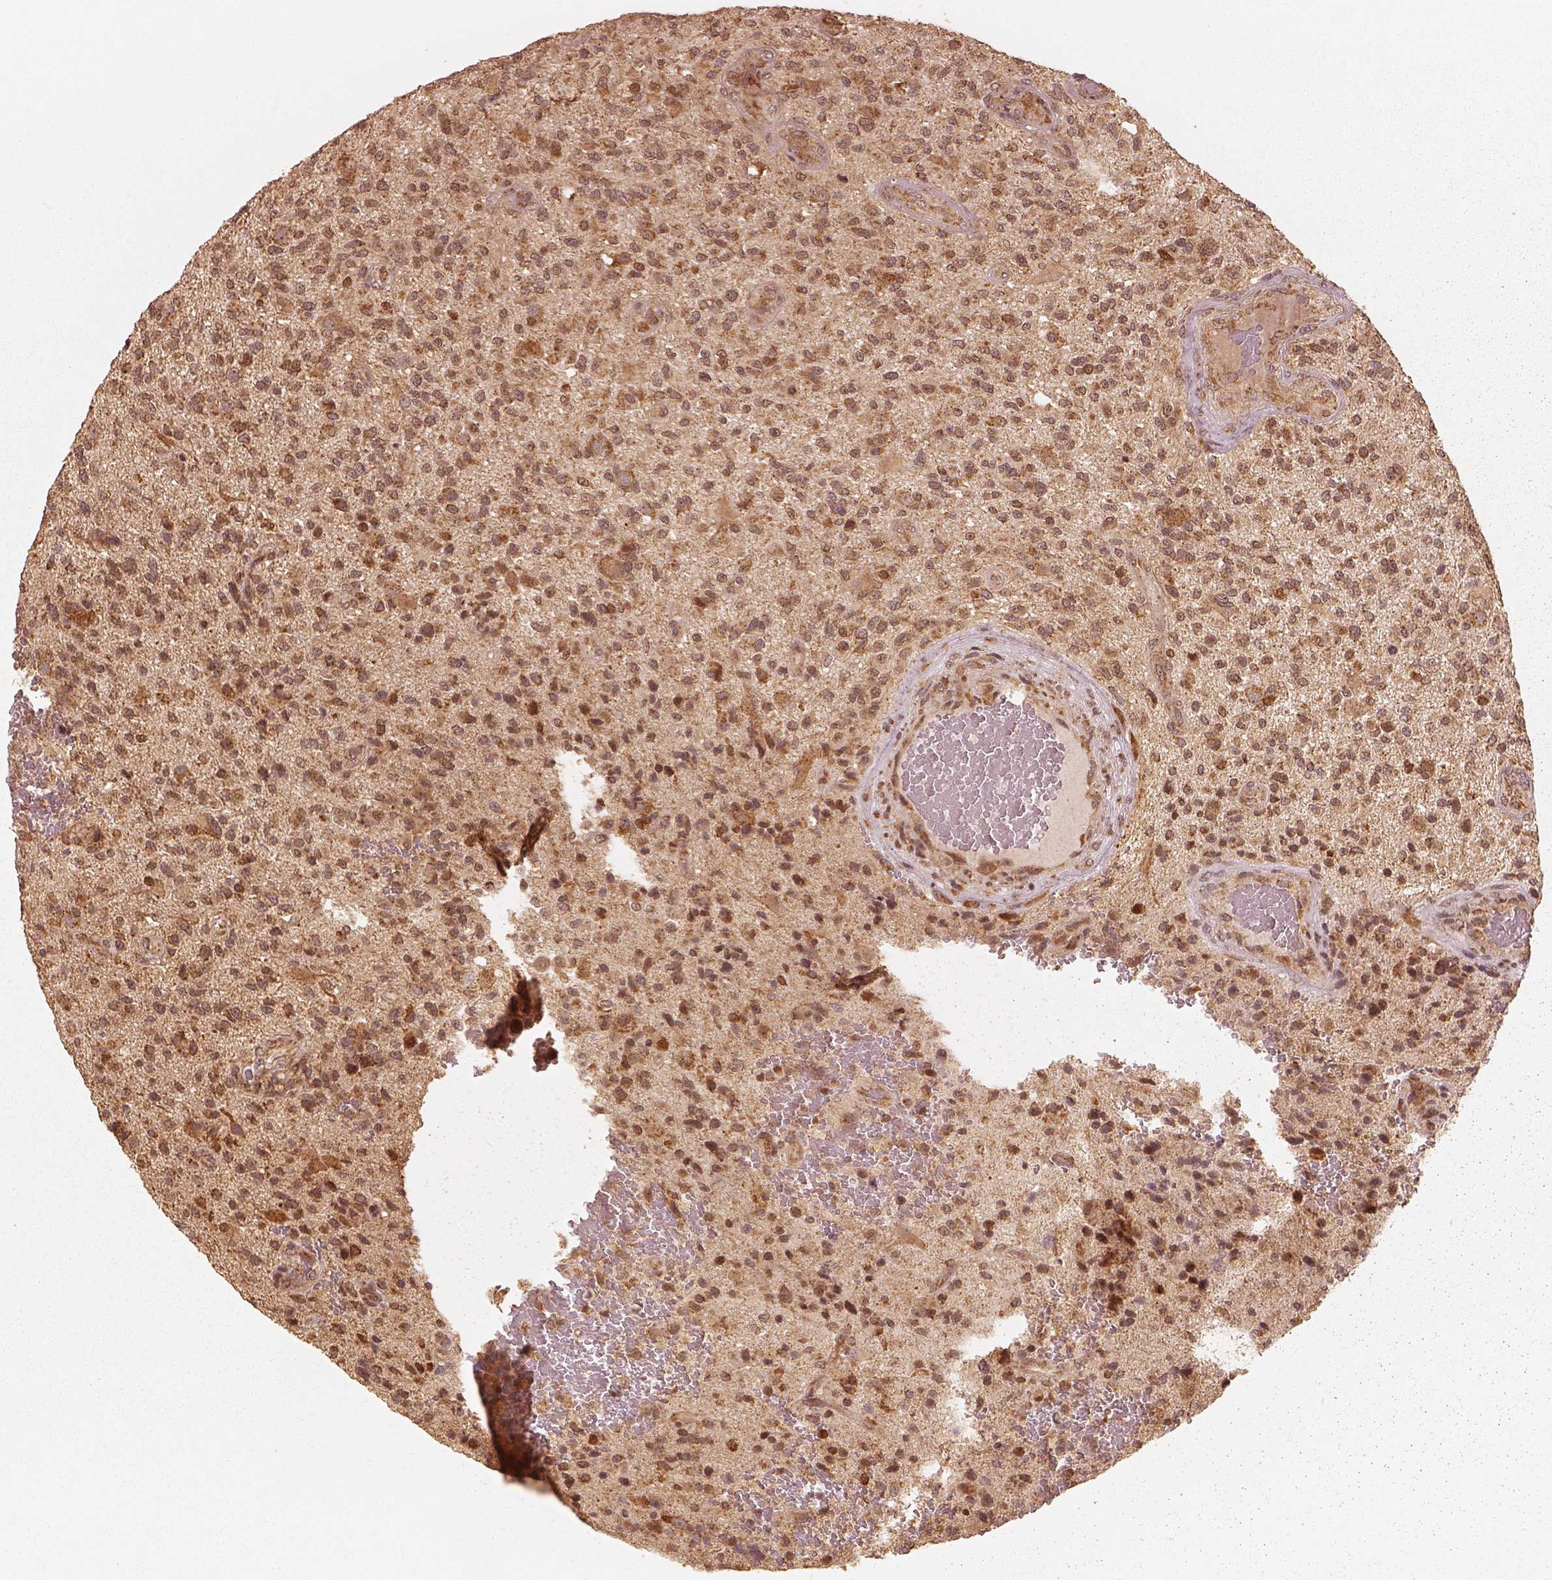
{"staining": {"intensity": "moderate", "quantity": ">75%", "location": "cytoplasmic/membranous"}, "tissue": "glioma", "cell_type": "Tumor cells", "image_type": "cancer", "snomed": [{"axis": "morphology", "description": "Glioma, malignant, High grade"}, {"axis": "topography", "description": "Brain"}], "caption": "The histopathology image displays staining of glioma, revealing moderate cytoplasmic/membranous protein staining (brown color) within tumor cells.", "gene": "DNAJC25", "patient": {"sex": "male", "age": 47}}